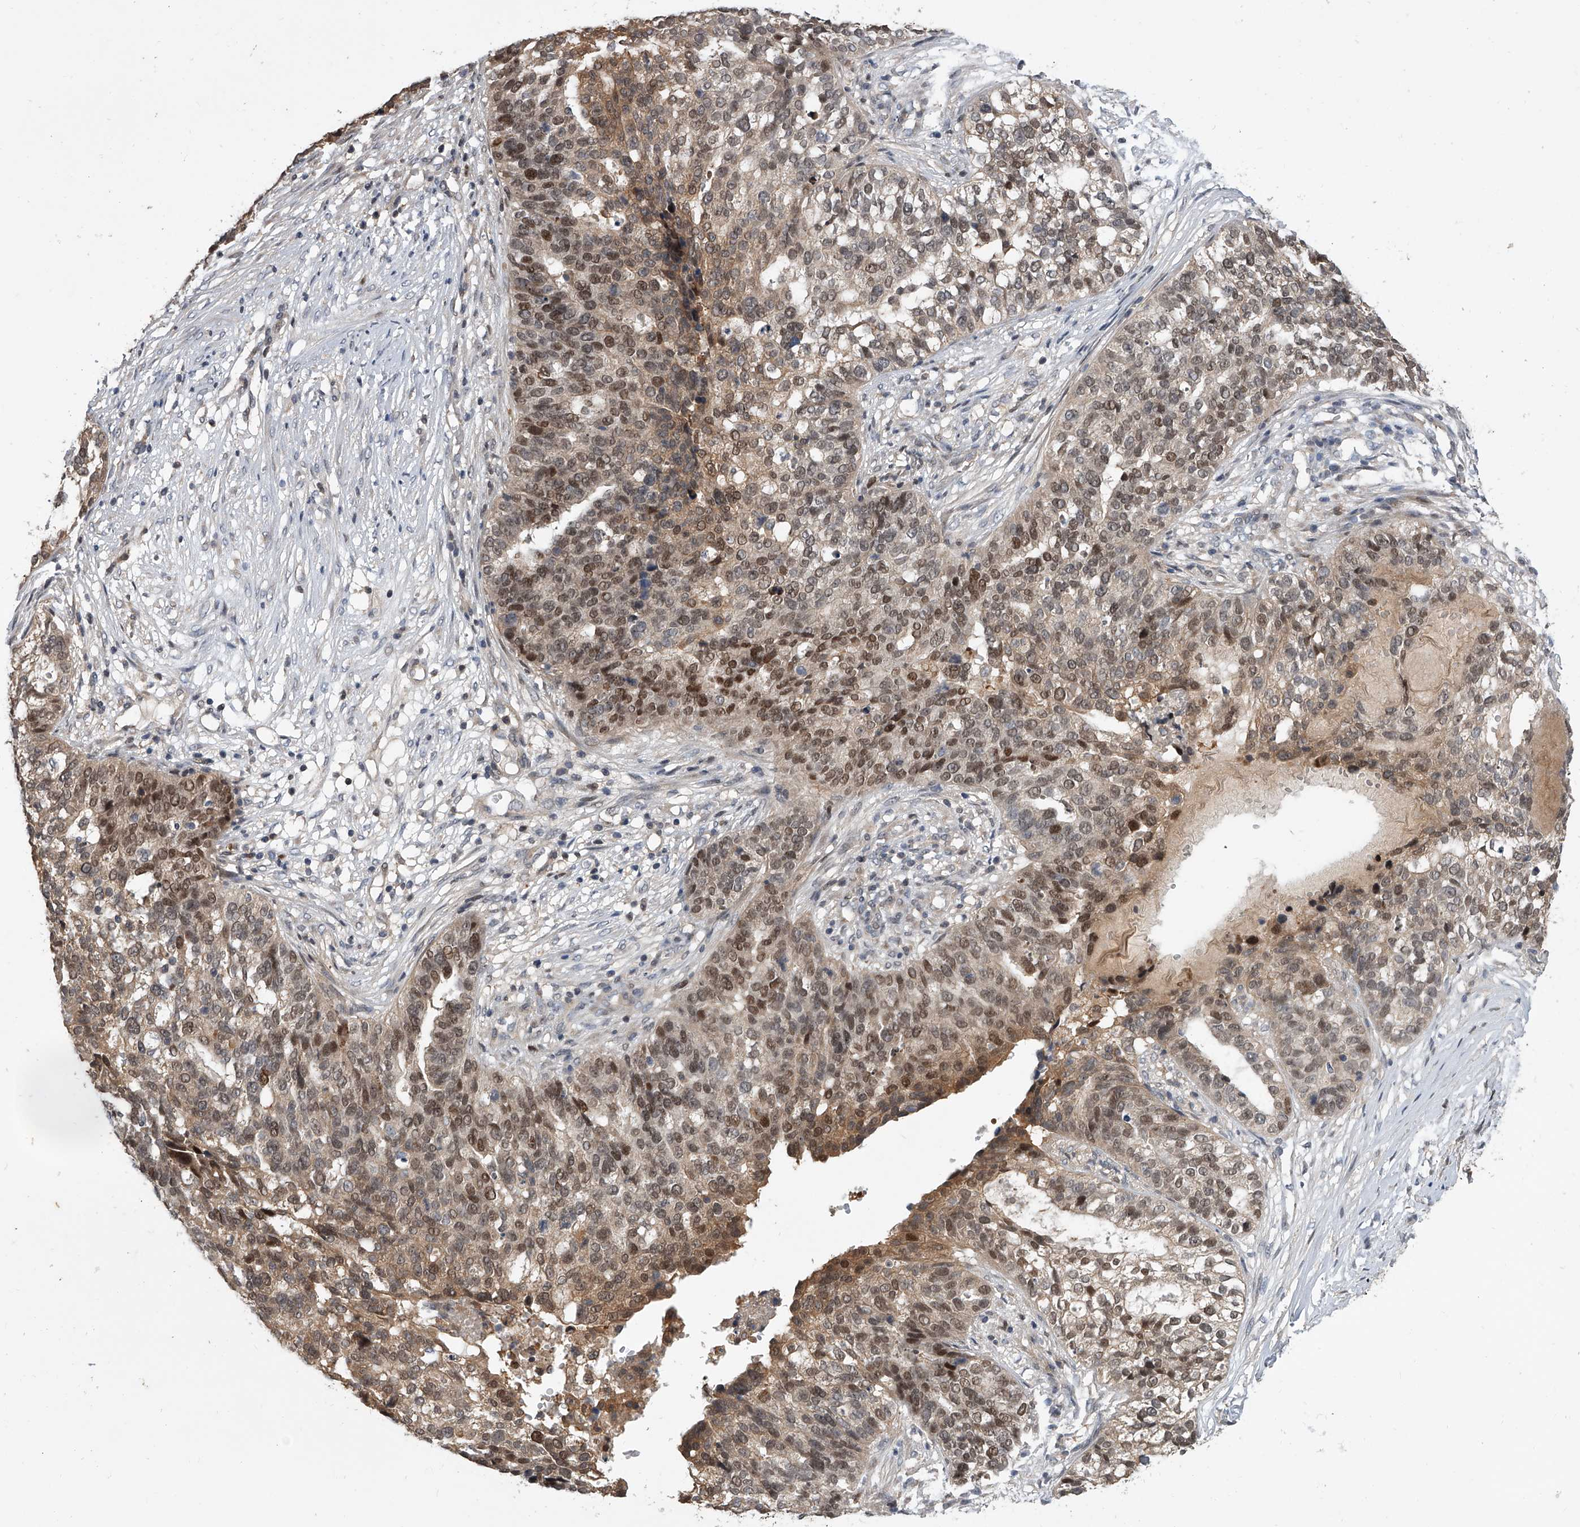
{"staining": {"intensity": "moderate", "quantity": ">75%", "location": "cytoplasmic/membranous,nuclear"}, "tissue": "ovarian cancer", "cell_type": "Tumor cells", "image_type": "cancer", "snomed": [{"axis": "morphology", "description": "Cystadenocarcinoma, serous, NOS"}, {"axis": "topography", "description": "Ovary"}], "caption": "Serous cystadenocarcinoma (ovarian) tissue reveals moderate cytoplasmic/membranous and nuclear positivity in approximately >75% of tumor cells", "gene": "BHLHE23", "patient": {"sex": "female", "age": 59}}